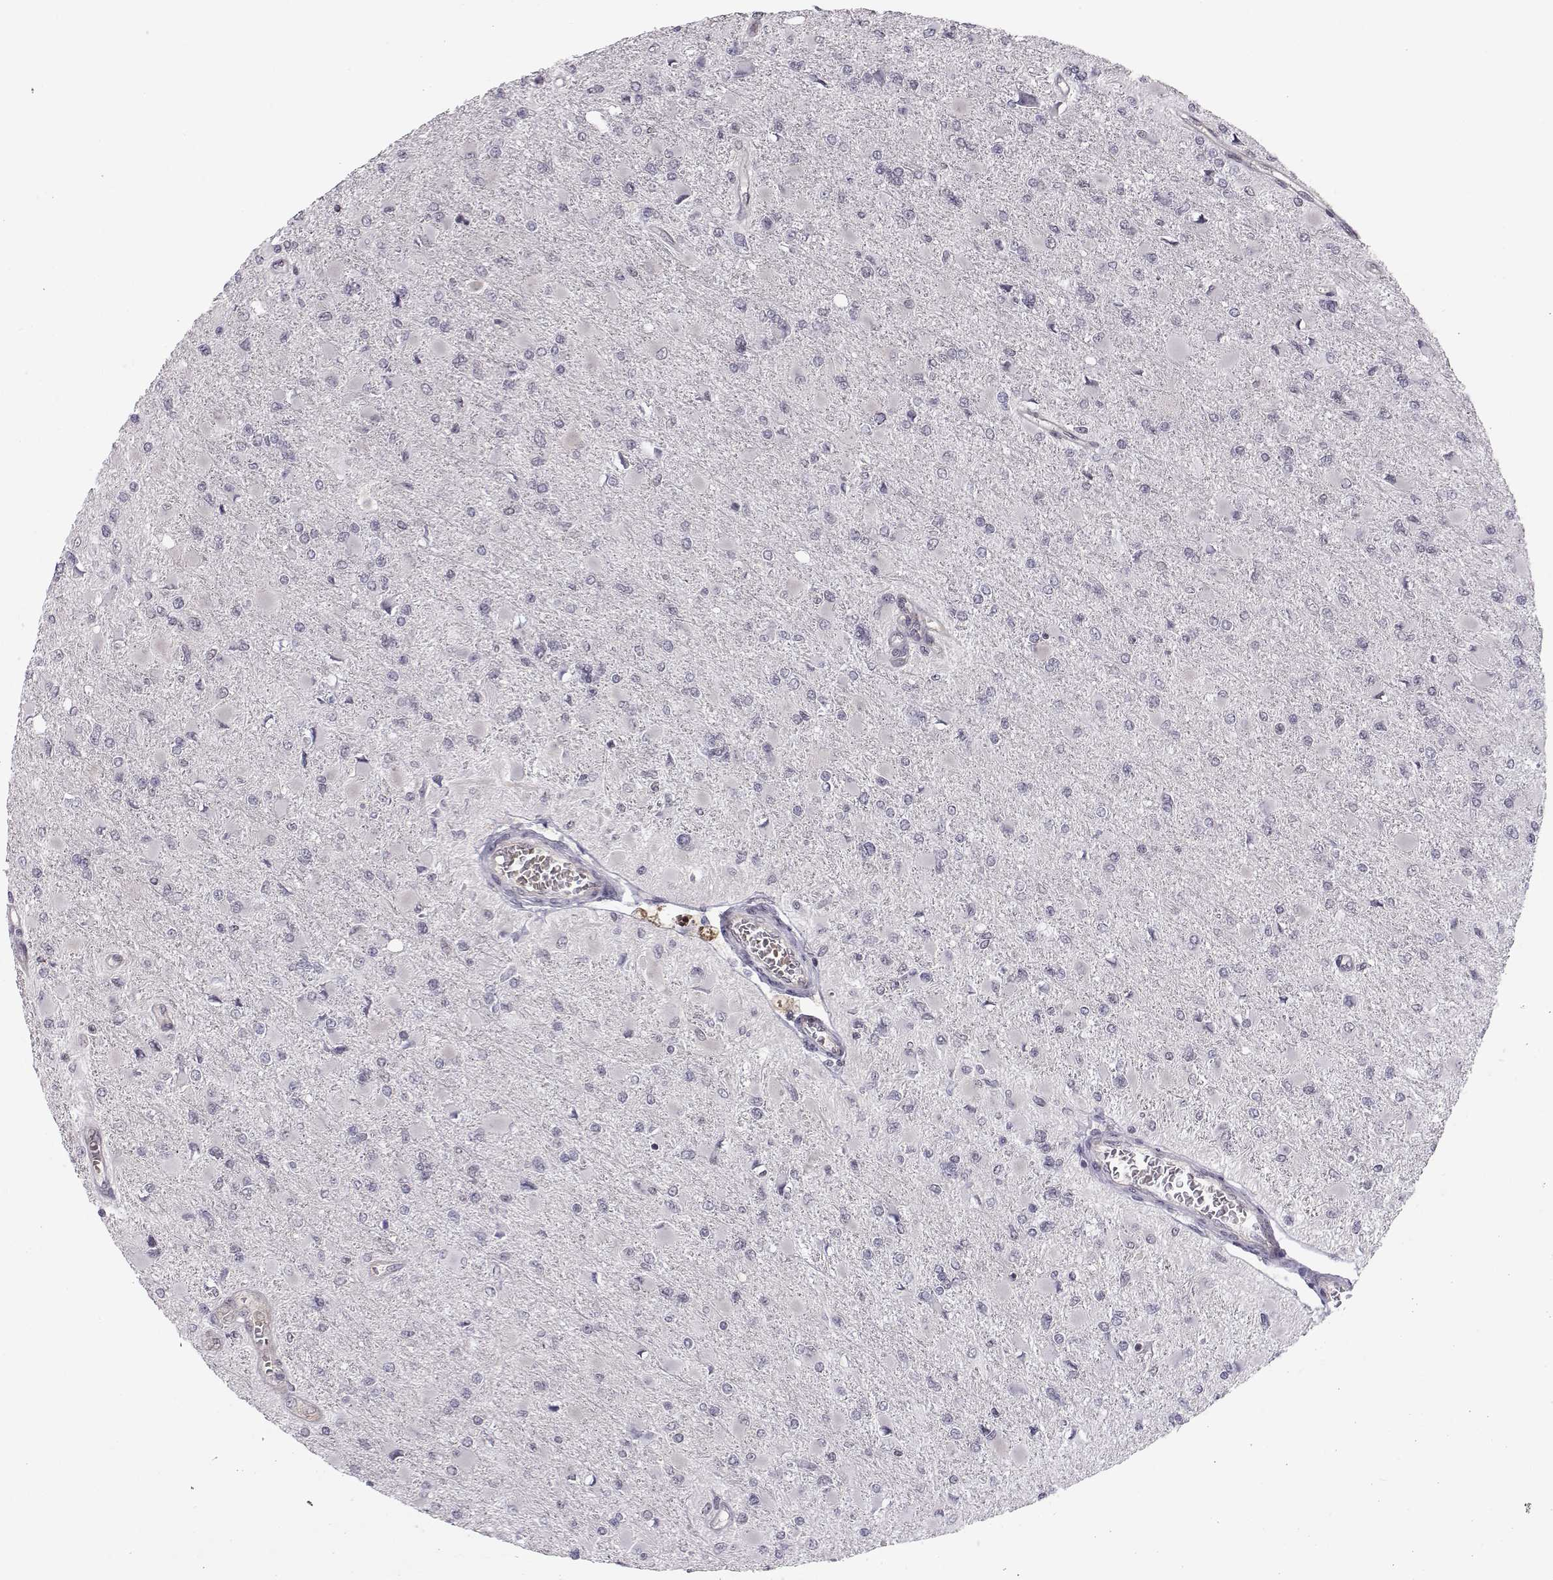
{"staining": {"intensity": "negative", "quantity": "none", "location": "none"}, "tissue": "glioma", "cell_type": "Tumor cells", "image_type": "cancer", "snomed": [{"axis": "morphology", "description": "Glioma, malignant, High grade"}, {"axis": "topography", "description": "Cerebral cortex"}], "caption": "This is an immunohistochemistry (IHC) photomicrograph of malignant glioma (high-grade). There is no staining in tumor cells.", "gene": "KIF13B", "patient": {"sex": "female", "age": 36}}